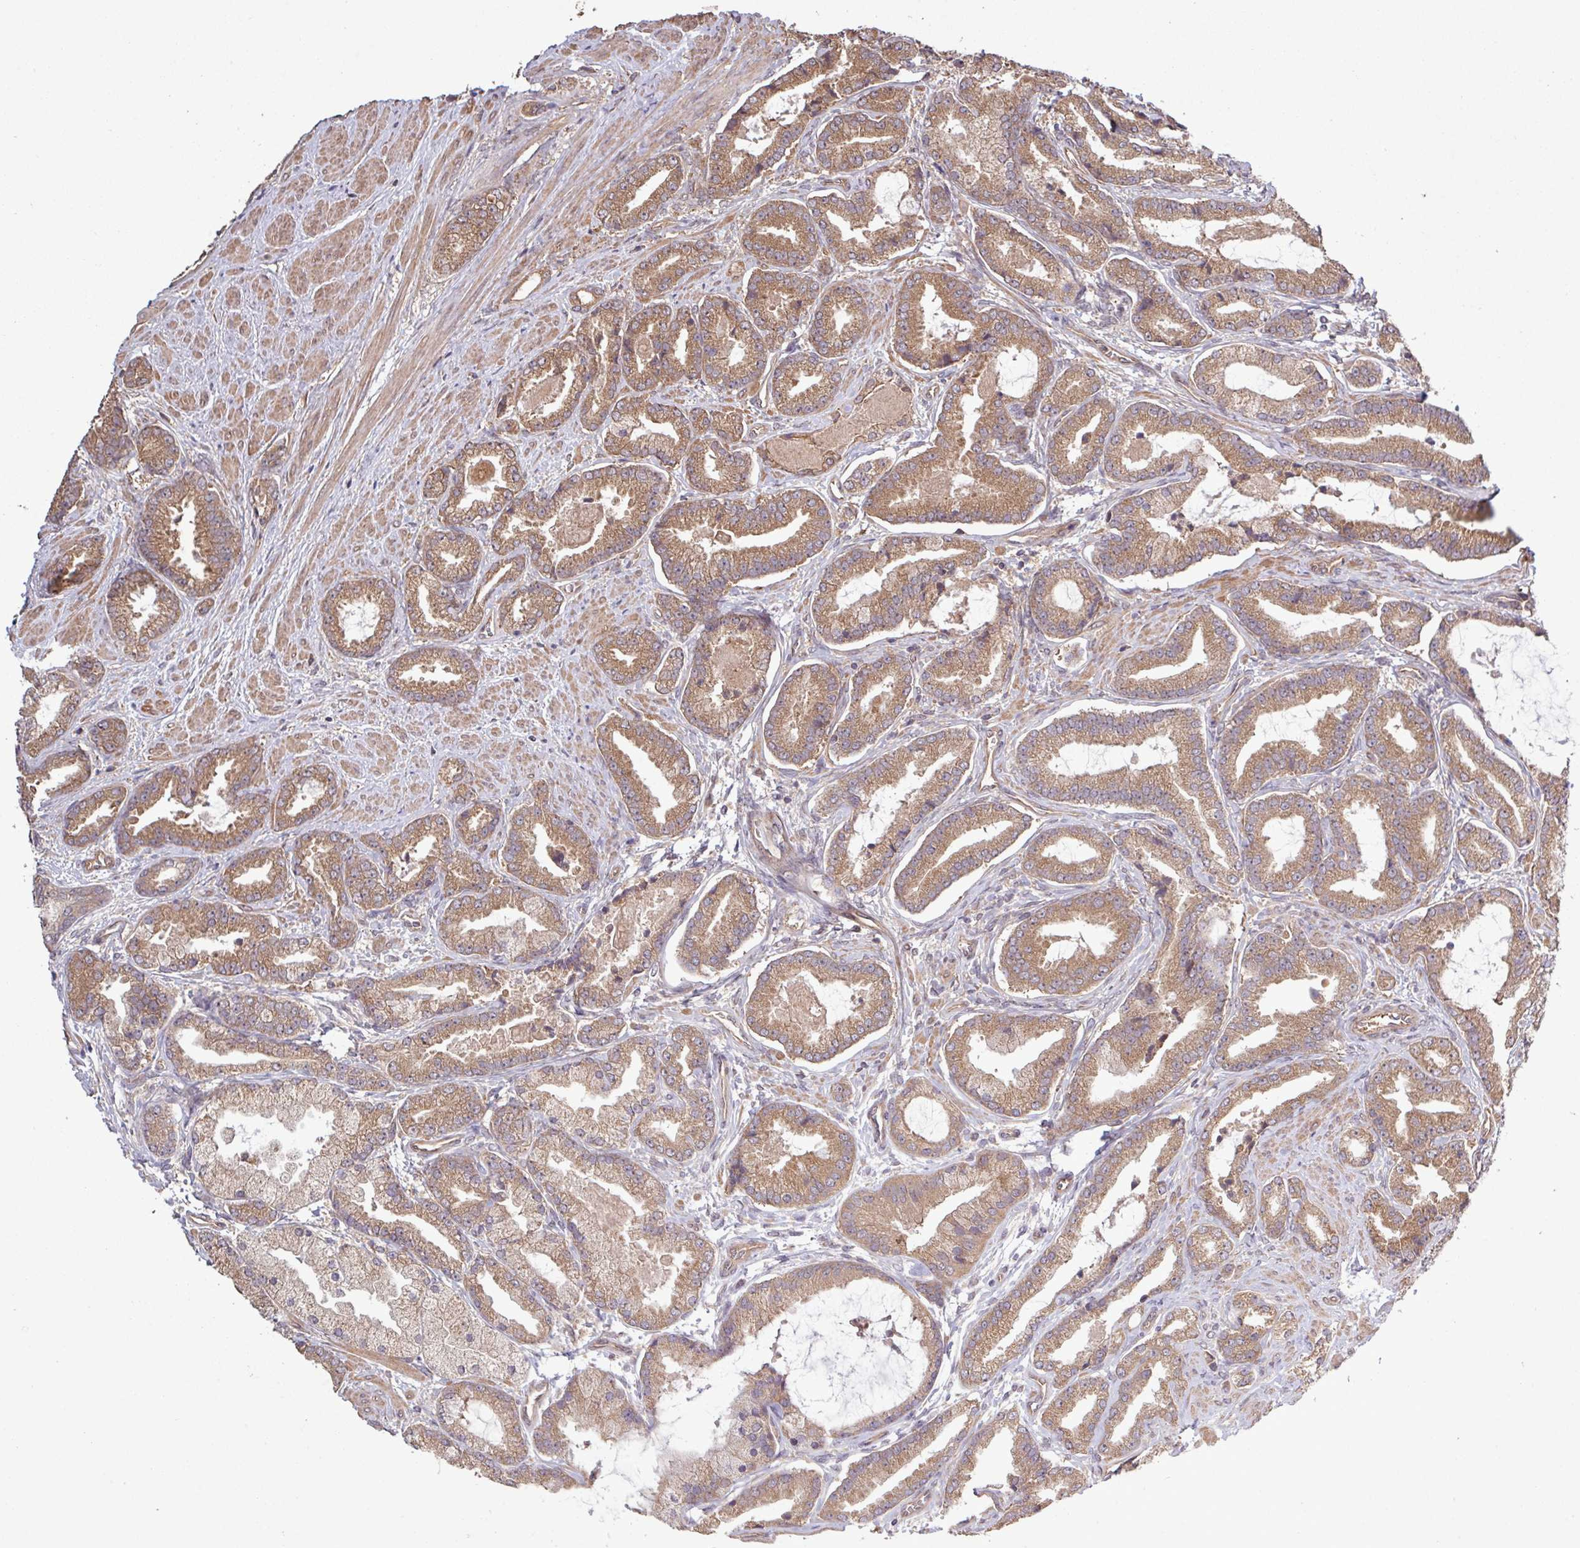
{"staining": {"intensity": "moderate", "quantity": ">75%", "location": "cytoplasmic/membranous"}, "tissue": "prostate cancer", "cell_type": "Tumor cells", "image_type": "cancer", "snomed": [{"axis": "morphology", "description": "Adenocarcinoma, Low grade"}, {"axis": "topography", "description": "Prostate"}], "caption": "Immunohistochemical staining of prostate cancer (low-grade adenocarcinoma) demonstrates medium levels of moderate cytoplasmic/membranous expression in about >75% of tumor cells.", "gene": "TRABD2A", "patient": {"sex": "male", "age": 62}}